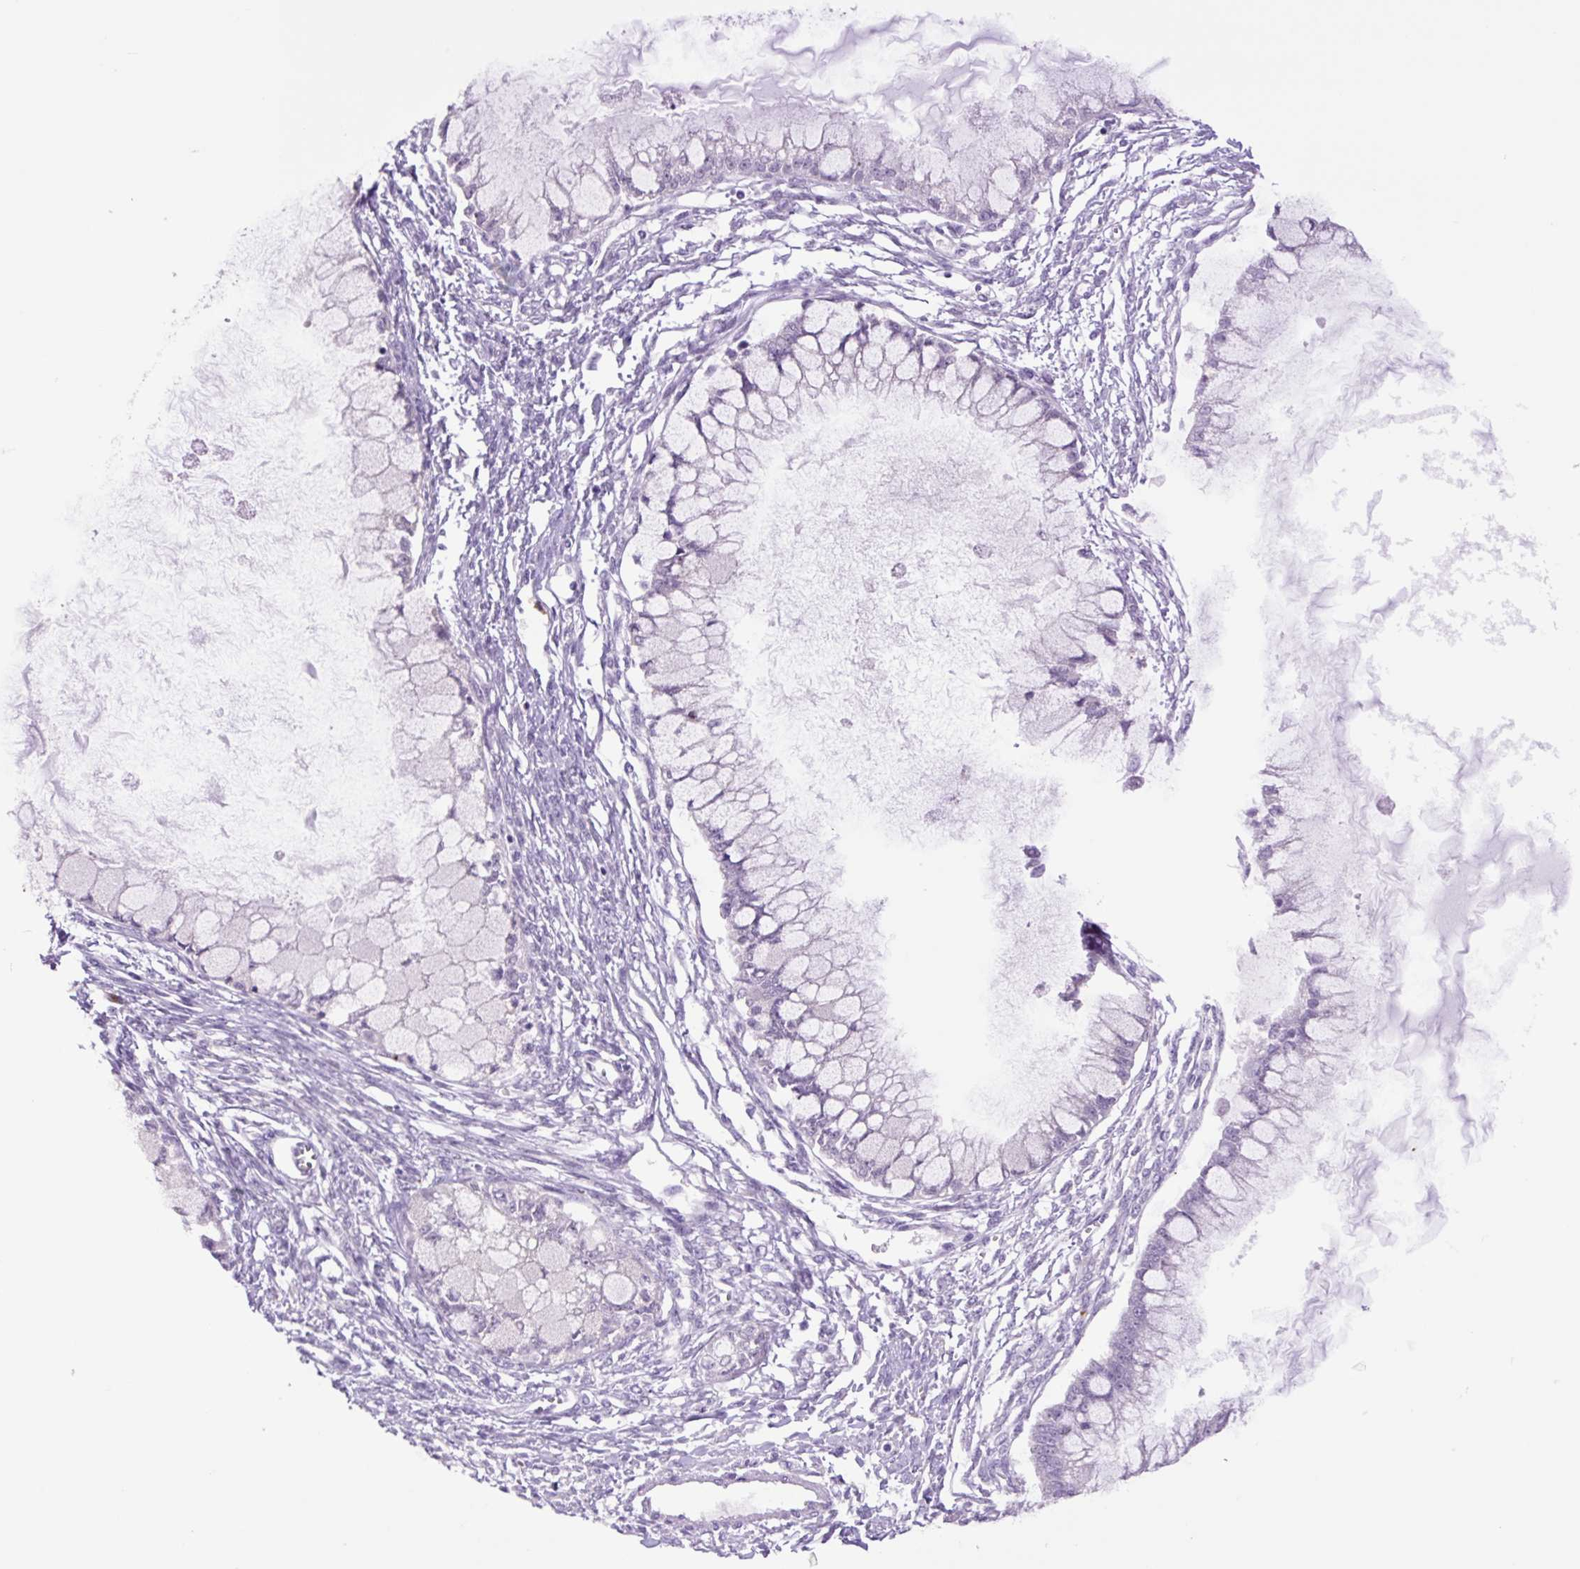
{"staining": {"intensity": "negative", "quantity": "none", "location": "none"}, "tissue": "ovarian cancer", "cell_type": "Tumor cells", "image_type": "cancer", "snomed": [{"axis": "morphology", "description": "Cystadenocarcinoma, mucinous, NOS"}, {"axis": "topography", "description": "Ovary"}], "caption": "Immunohistochemistry (IHC) micrograph of ovarian mucinous cystadenocarcinoma stained for a protein (brown), which displays no staining in tumor cells. (DAB immunohistochemistry with hematoxylin counter stain).", "gene": "MFSD3", "patient": {"sex": "female", "age": 34}}